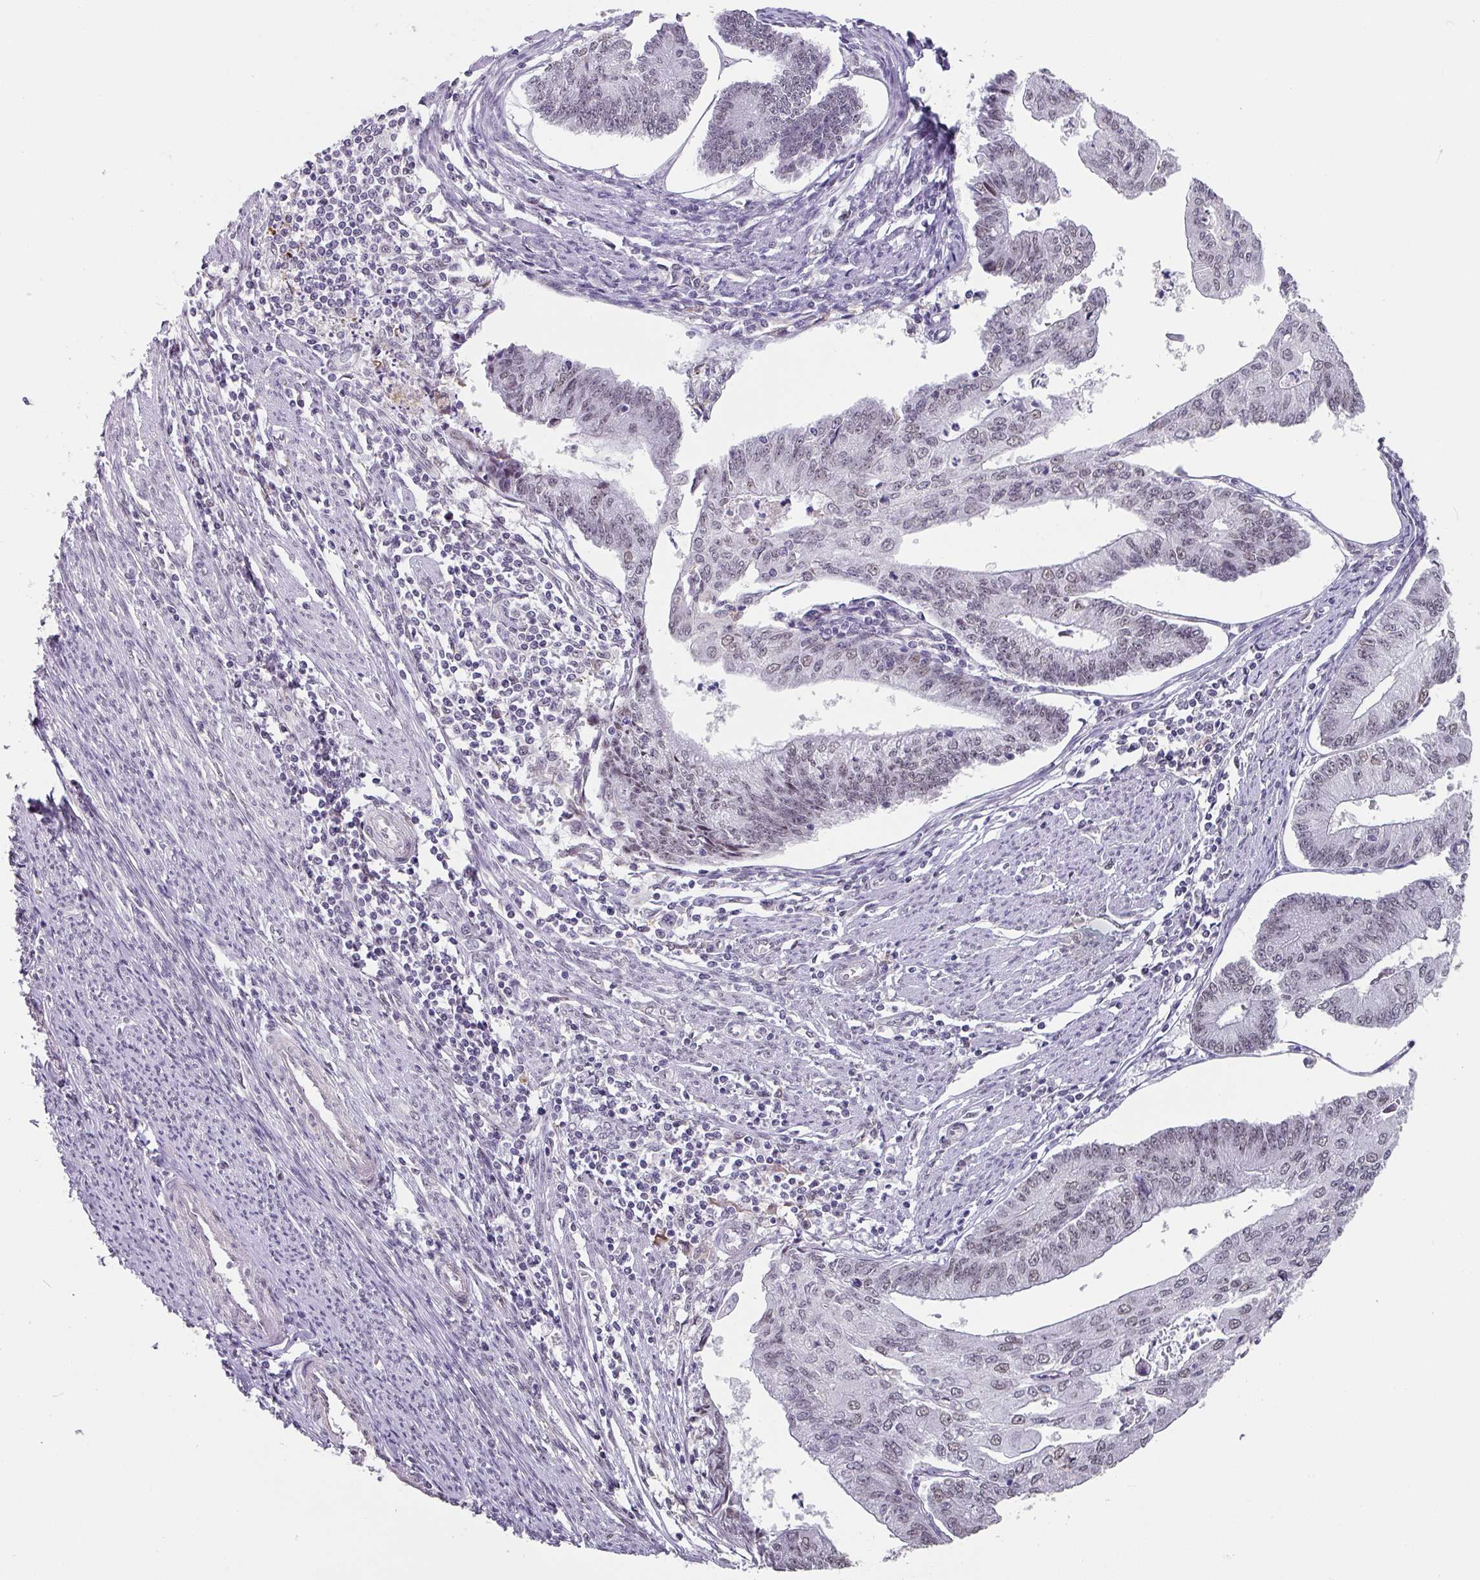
{"staining": {"intensity": "weak", "quantity": "25%-75%", "location": "nuclear"}, "tissue": "endometrial cancer", "cell_type": "Tumor cells", "image_type": "cancer", "snomed": [{"axis": "morphology", "description": "Adenocarcinoma, NOS"}, {"axis": "topography", "description": "Endometrium"}], "caption": "This micrograph exhibits endometrial cancer stained with immunohistochemistry to label a protein in brown. The nuclear of tumor cells show weak positivity for the protein. Nuclei are counter-stained blue.", "gene": "C1QB", "patient": {"sex": "female", "age": 56}}